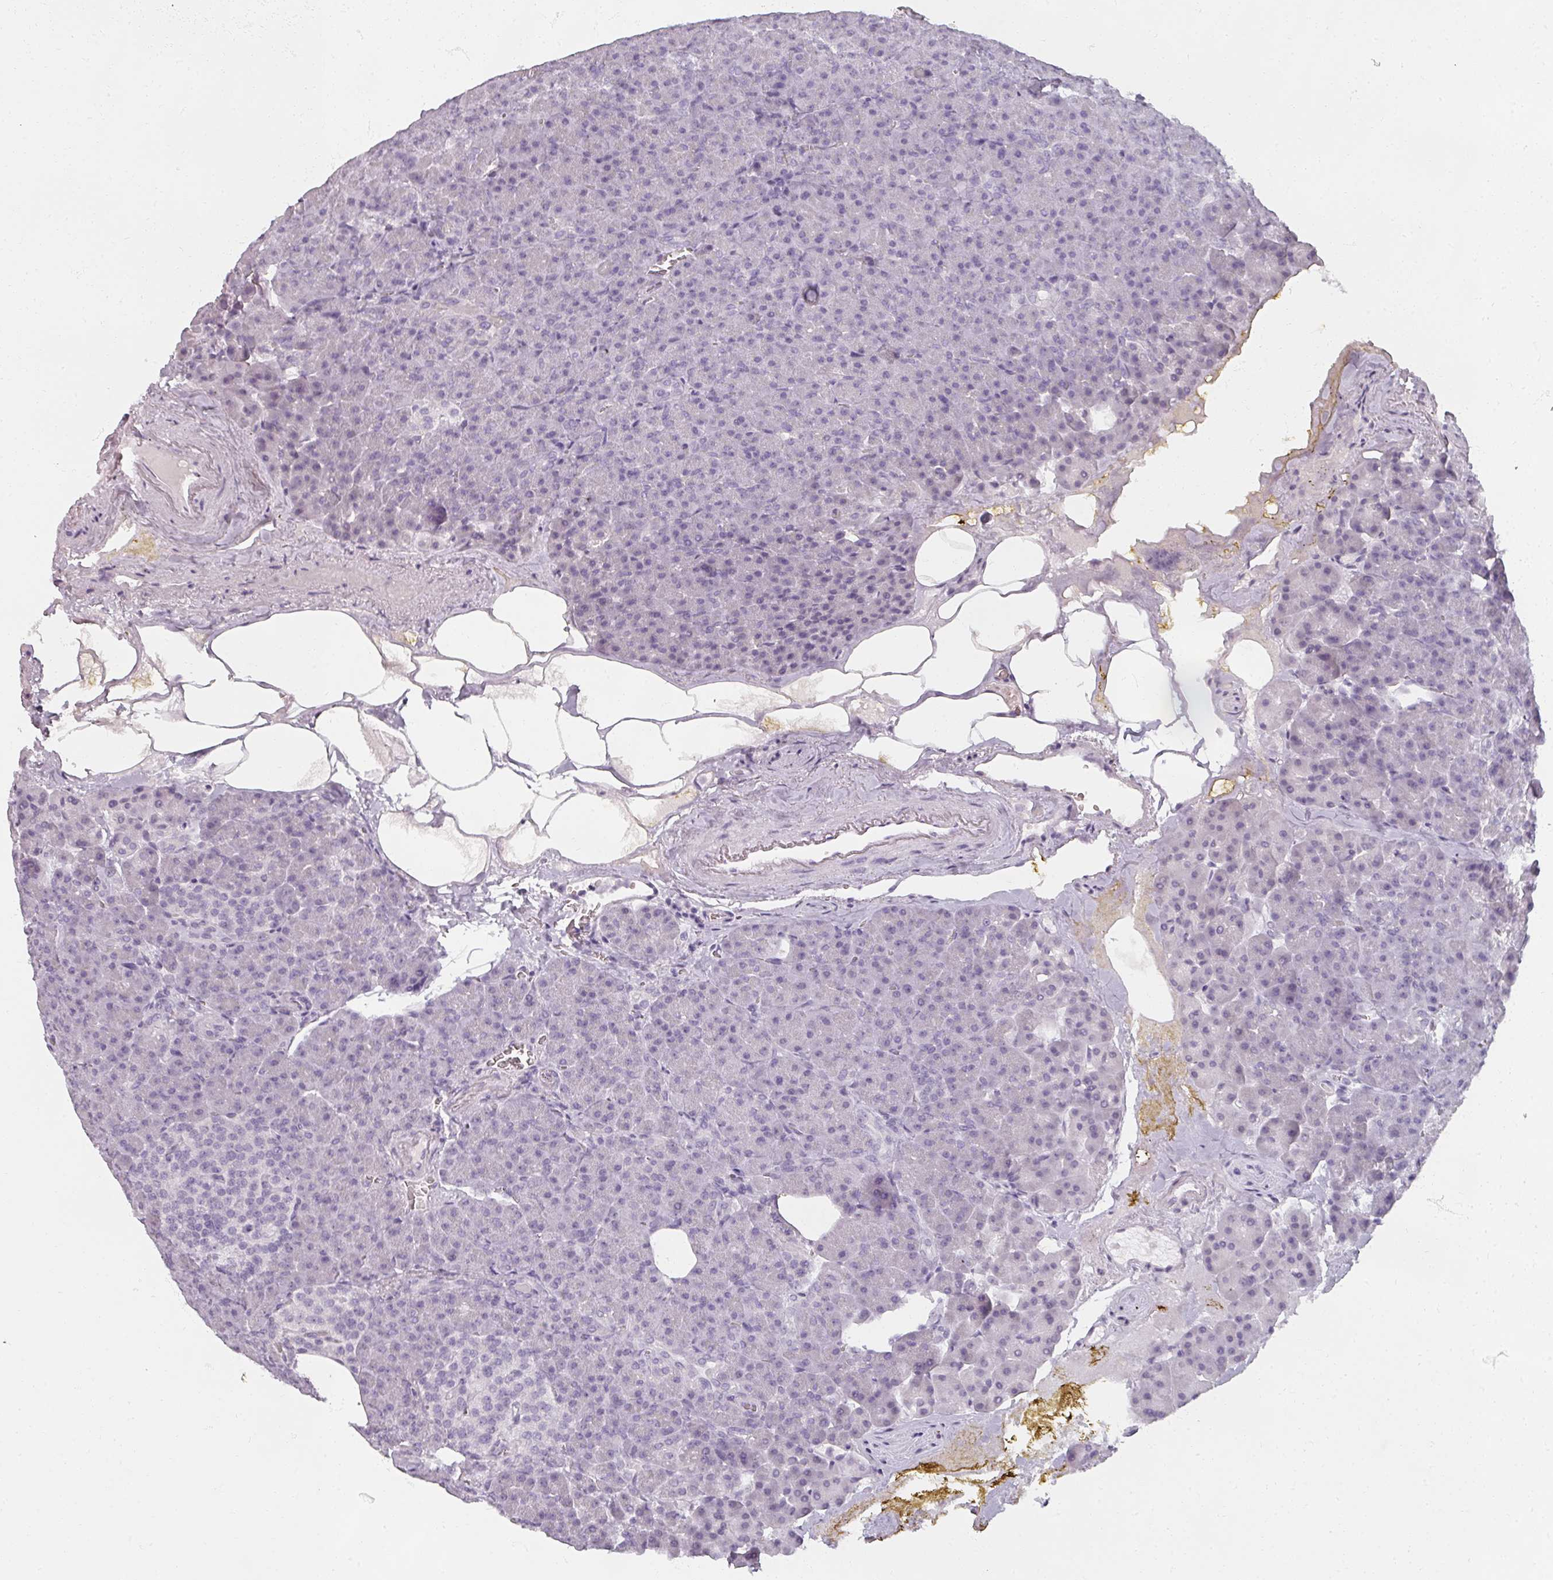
{"staining": {"intensity": "negative", "quantity": "none", "location": "none"}, "tissue": "pancreas", "cell_type": "Exocrine glandular cells", "image_type": "normal", "snomed": [{"axis": "morphology", "description": "Normal tissue, NOS"}, {"axis": "topography", "description": "Pancreas"}], "caption": "The IHC histopathology image has no significant expression in exocrine glandular cells of pancreas. The staining is performed using DAB (3,3'-diaminobenzidine) brown chromogen with nuclei counter-stained in using hematoxylin.", "gene": "REG3A", "patient": {"sex": "female", "age": 74}}